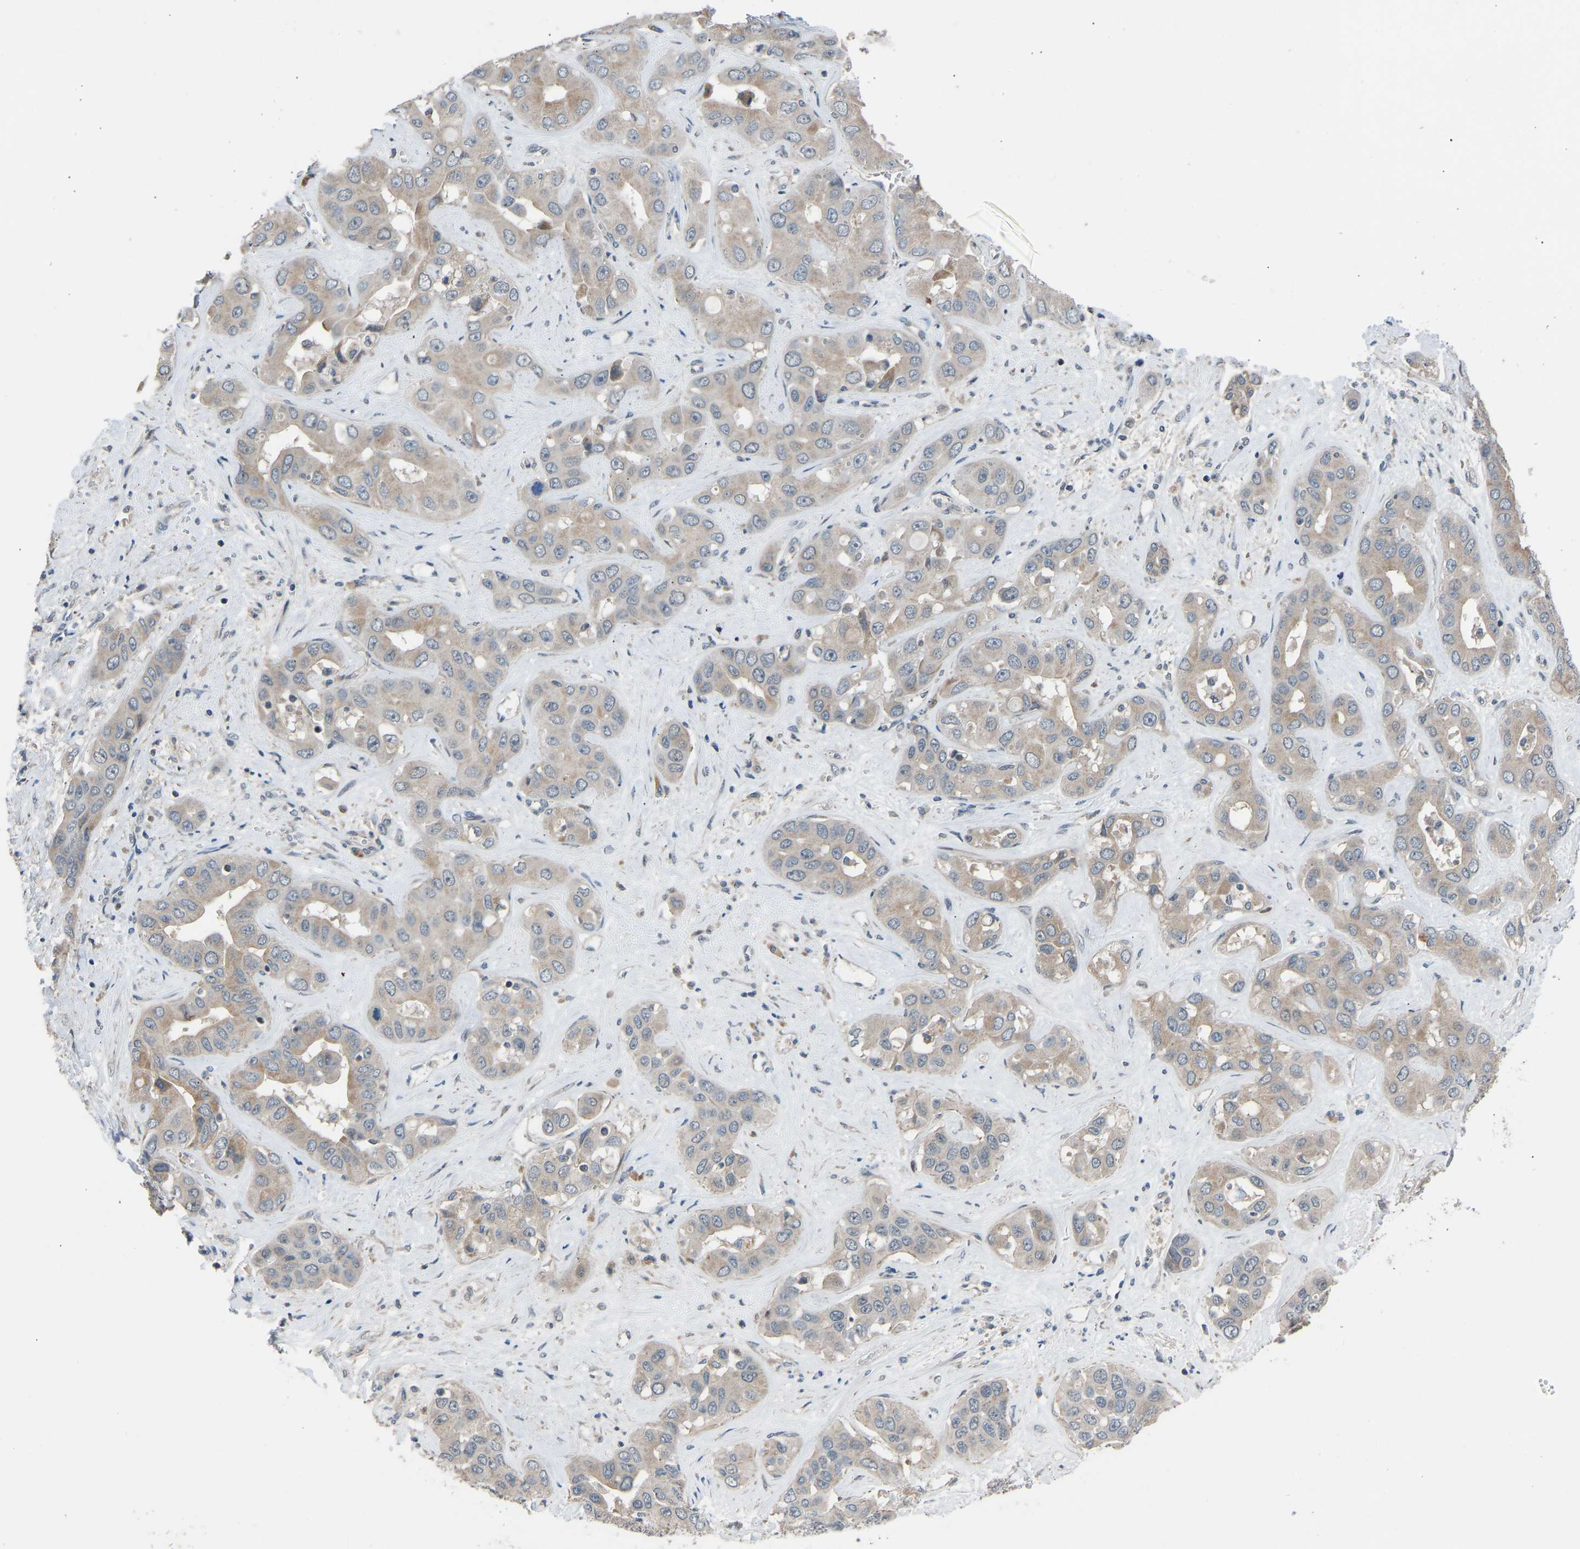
{"staining": {"intensity": "weak", "quantity": ">75%", "location": "cytoplasmic/membranous"}, "tissue": "liver cancer", "cell_type": "Tumor cells", "image_type": "cancer", "snomed": [{"axis": "morphology", "description": "Cholangiocarcinoma"}, {"axis": "topography", "description": "Liver"}], "caption": "Protein staining by immunohistochemistry reveals weak cytoplasmic/membranous staining in about >75% of tumor cells in liver cancer (cholangiocarcinoma).", "gene": "CDK2AP1", "patient": {"sex": "female", "age": 52}}